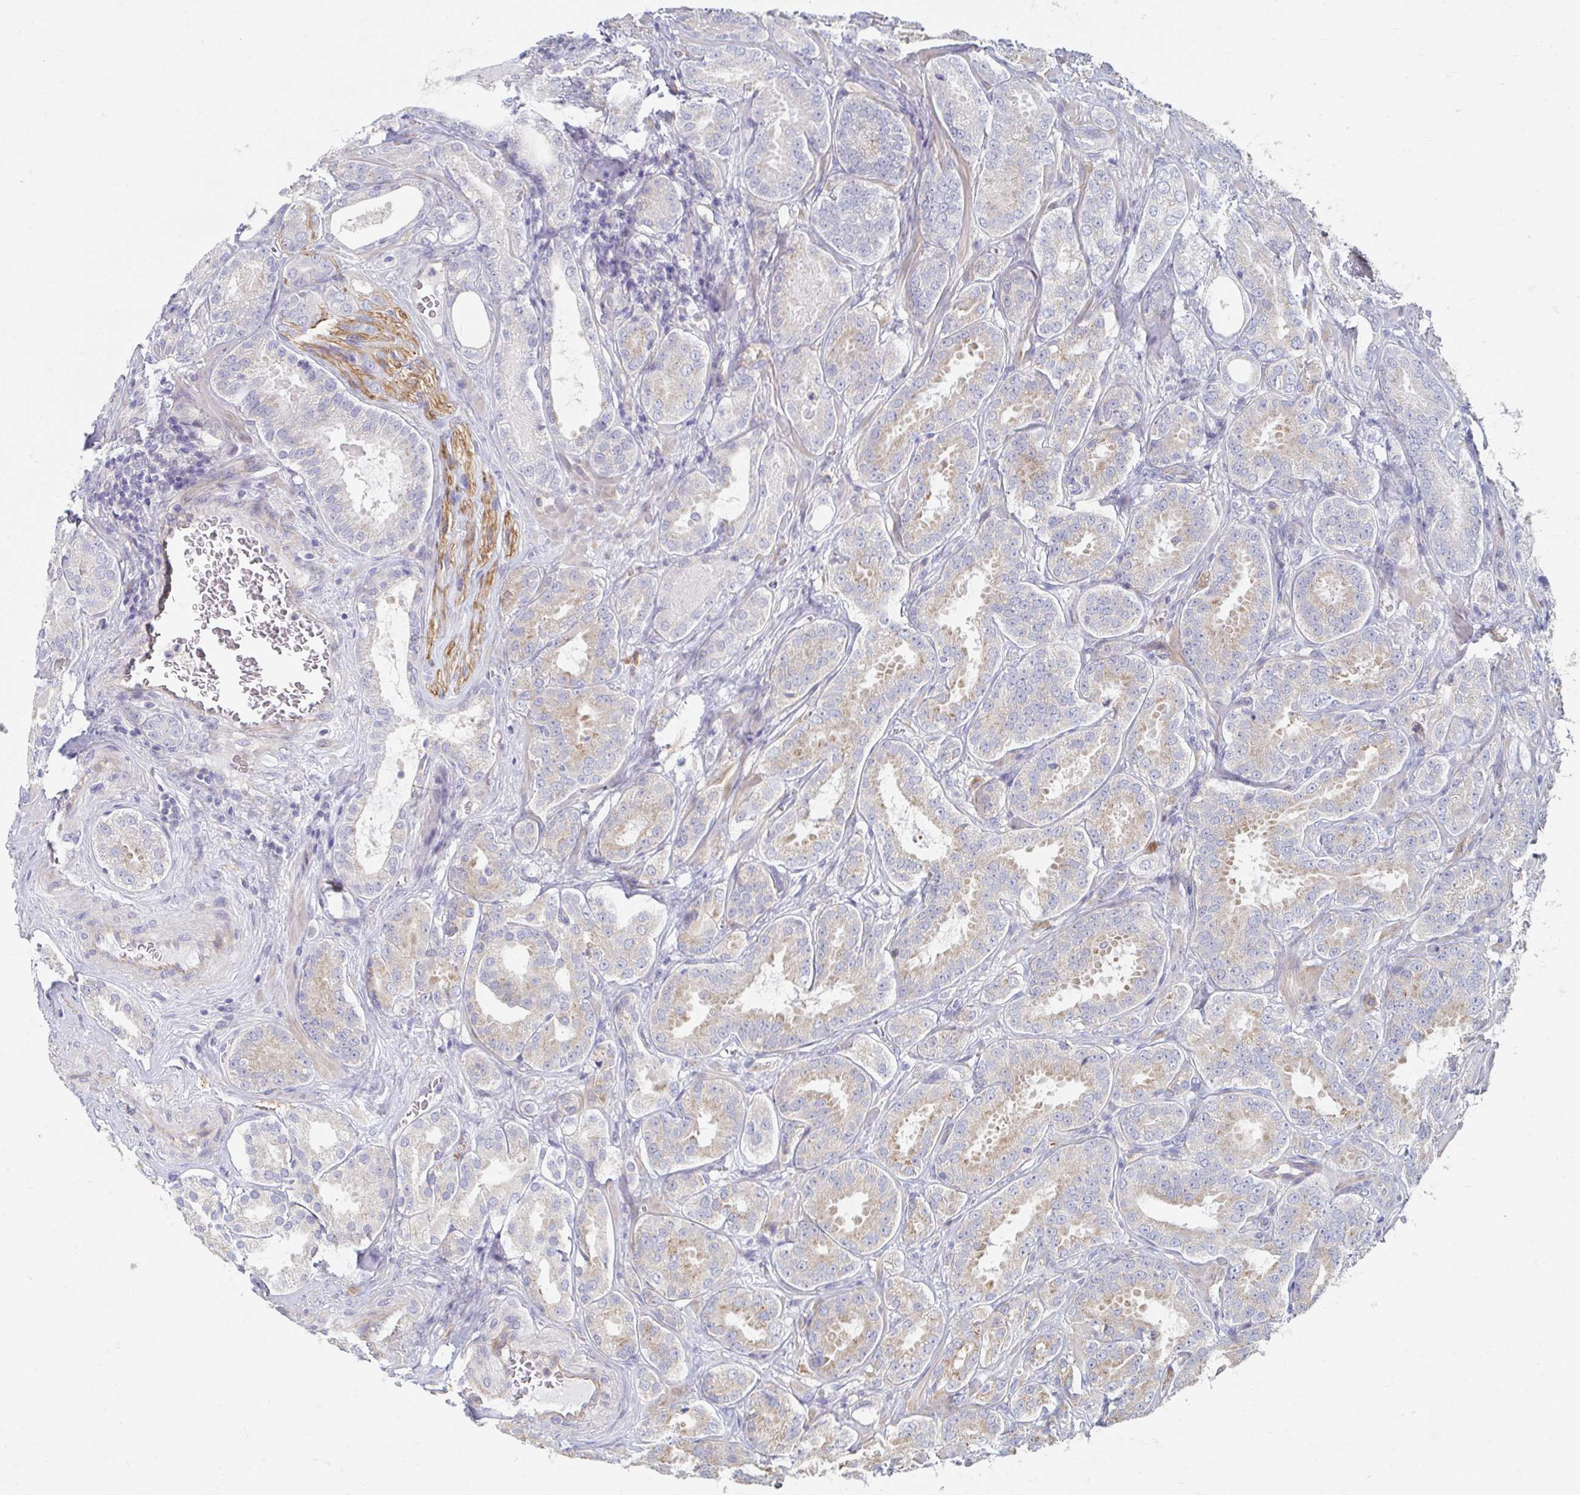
{"staining": {"intensity": "weak", "quantity": "<25%", "location": "cytoplasmic/membranous"}, "tissue": "prostate cancer", "cell_type": "Tumor cells", "image_type": "cancer", "snomed": [{"axis": "morphology", "description": "Adenocarcinoma, High grade"}, {"axis": "topography", "description": "Prostate"}], "caption": "Immunohistochemistry image of human prostate cancer stained for a protein (brown), which displays no expression in tumor cells.", "gene": "MYLK2", "patient": {"sex": "male", "age": 64}}